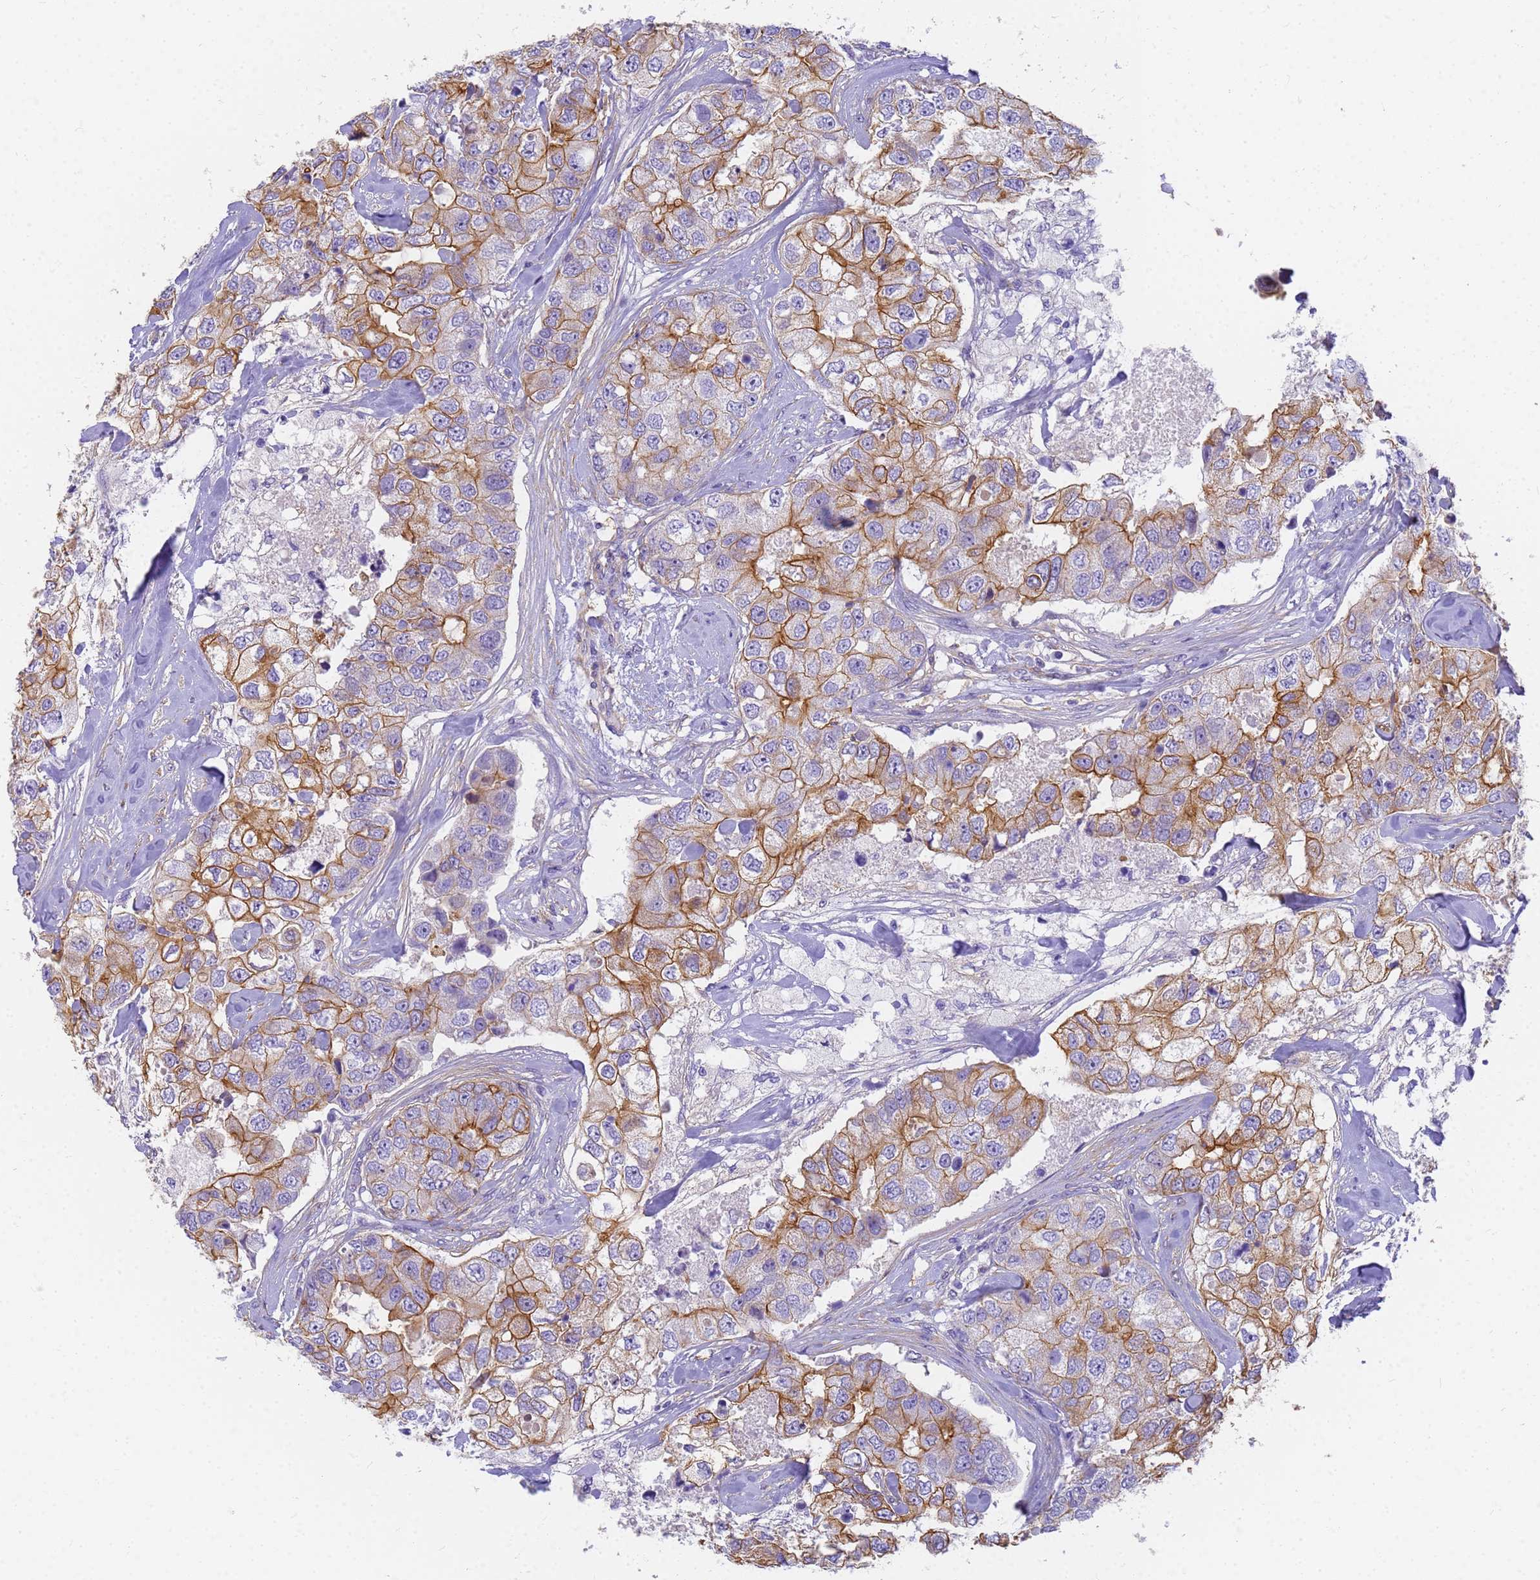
{"staining": {"intensity": "moderate", "quantity": "25%-75%", "location": "cytoplasmic/membranous"}, "tissue": "breast cancer", "cell_type": "Tumor cells", "image_type": "cancer", "snomed": [{"axis": "morphology", "description": "Duct carcinoma"}, {"axis": "topography", "description": "Breast"}], "caption": "A brown stain shows moderate cytoplasmic/membranous expression of a protein in breast intraductal carcinoma tumor cells.", "gene": "MVB12A", "patient": {"sex": "female", "age": 62}}